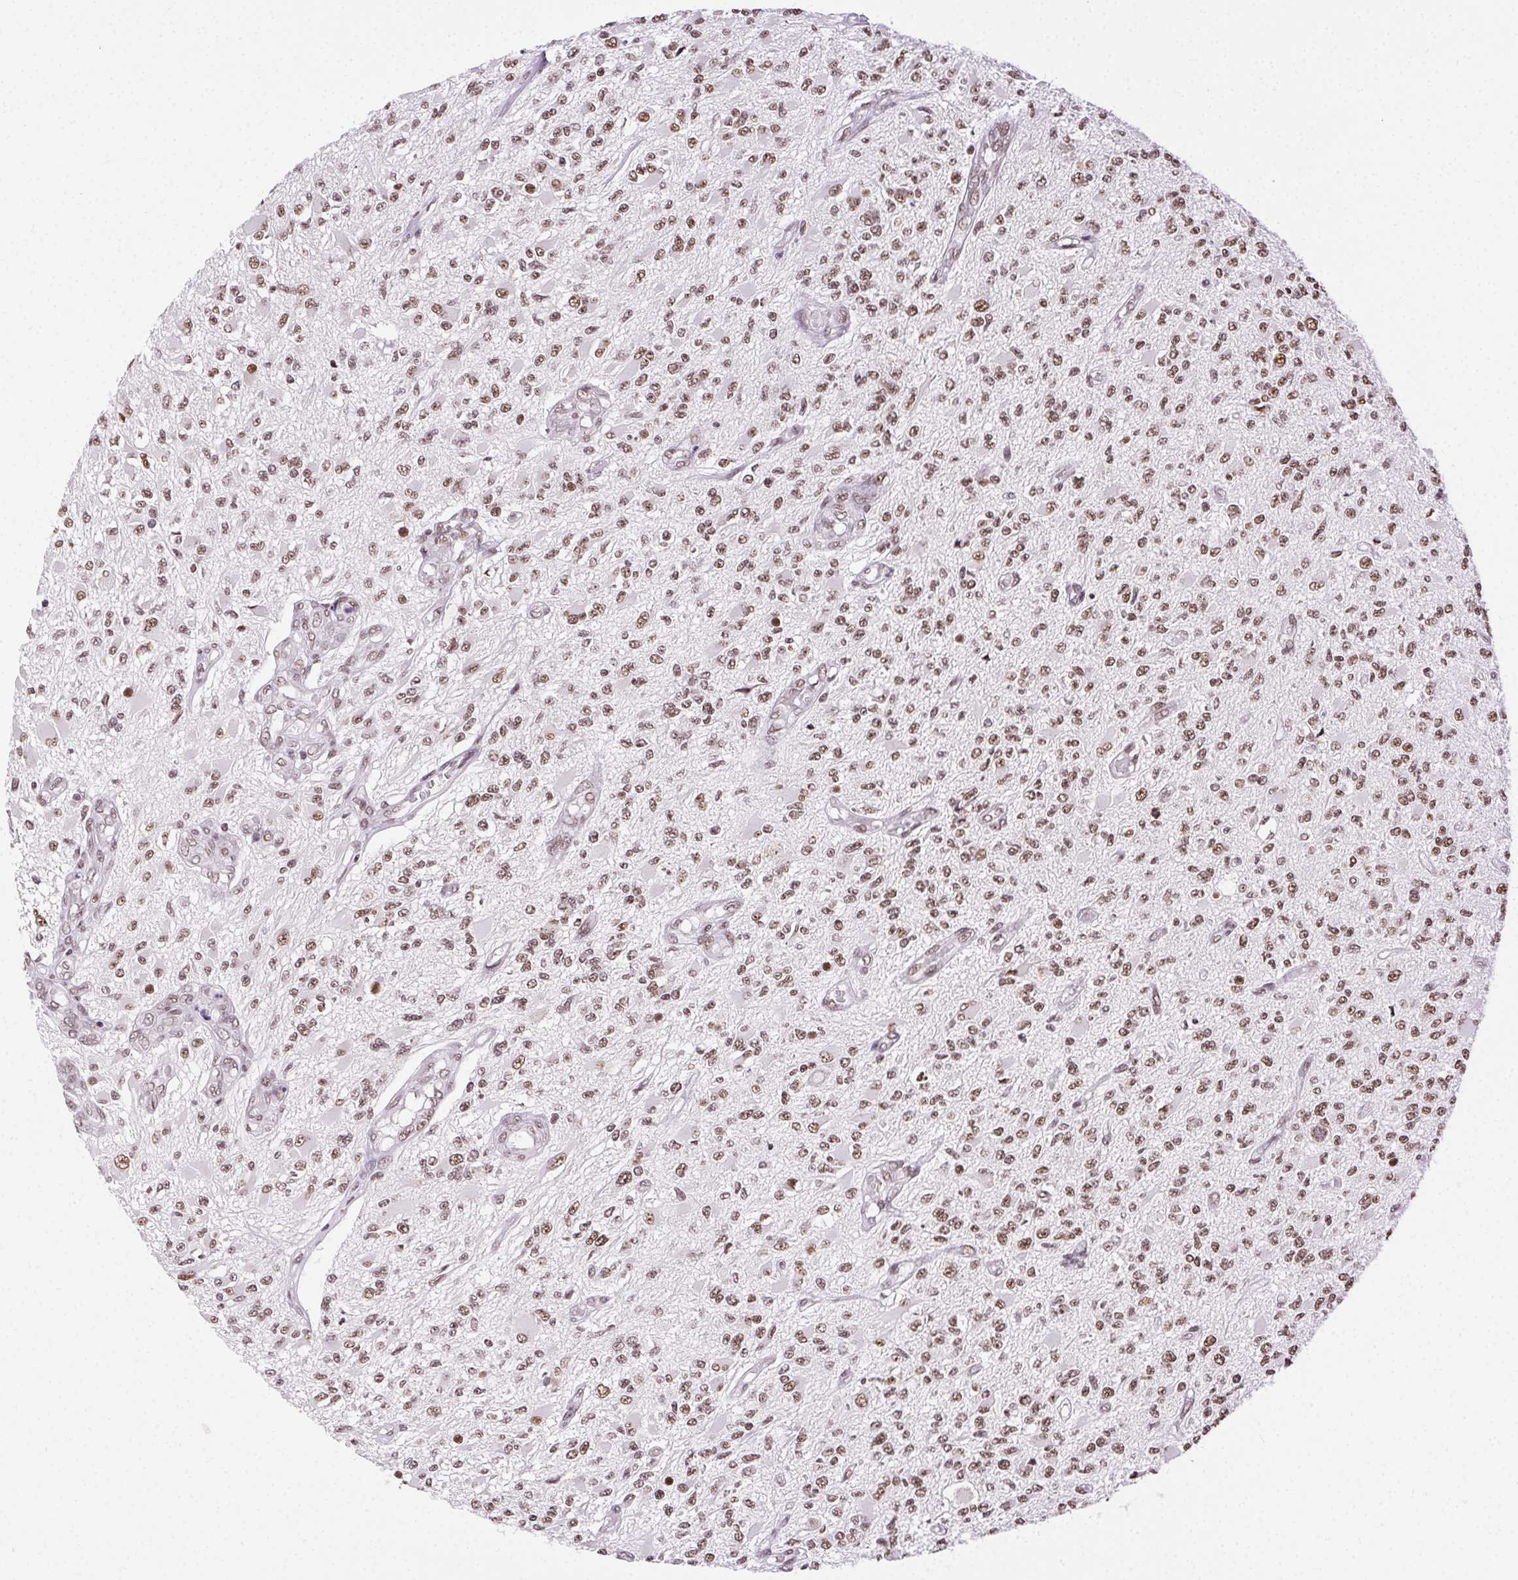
{"staining": {"intensity": "moderate", "quantity": ">75%", "location": "nuclear"}, "tissue": "glioma", "cell_type": "Tumor cells", "image_type": "cancer", "snomed": [{"axis": "morphology", "description": "Glioma, malignant, High grade"}, {"axis": "topography", "description": "Brain"}], "caption": "Approximately >75% of tumor cells in glioma reveal moderate nuclear protein staining as visualized by brown immunohistochemical staining.", "gene": "TRA2B", "patient": {"sex": "female", "age": 63}}